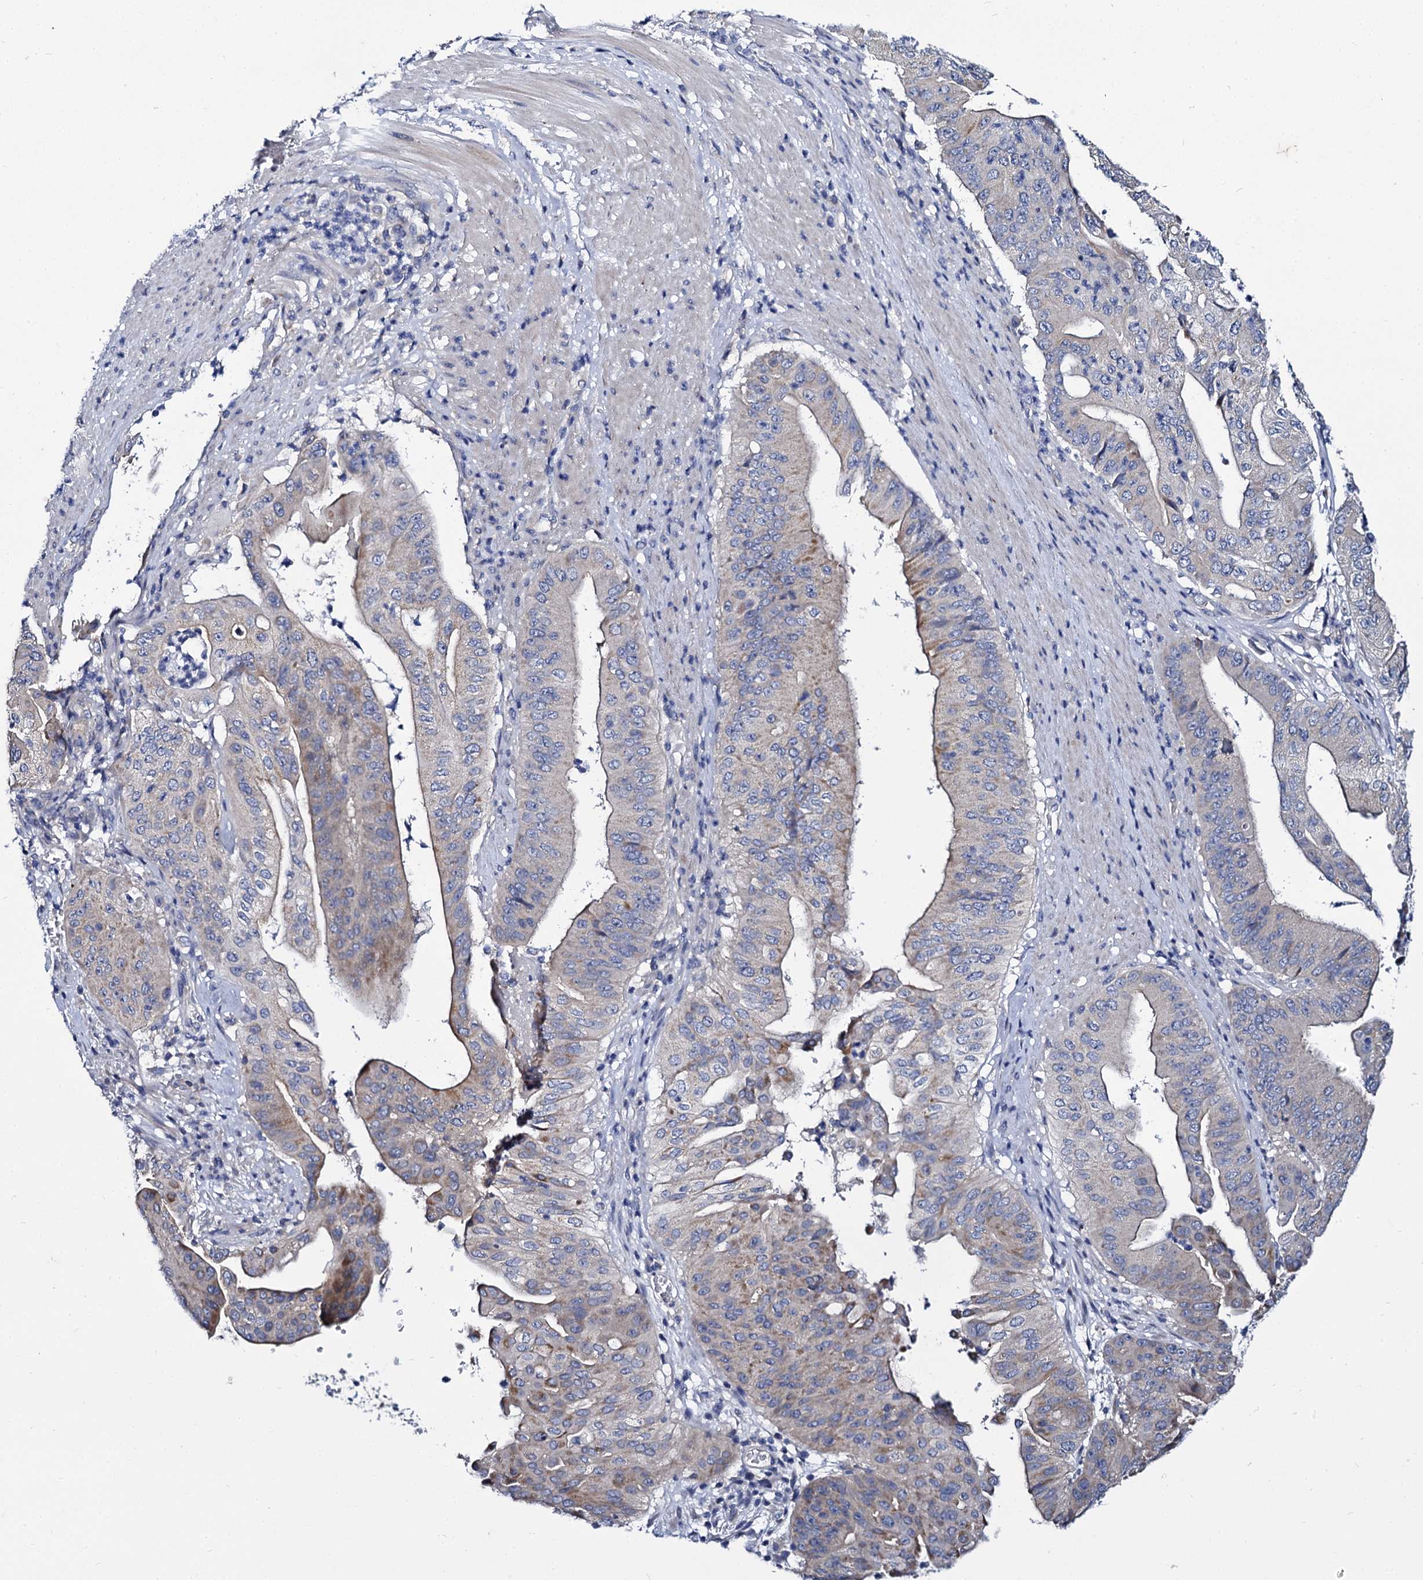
{"staining": {"intensity": "weak", "quantity": "25%-75%", "location": "cytoplasmic/membranous"}, "tissue": "pancreatic cancer", "cell_type": "Tumor cells", "image_type": "cancer", "snomed": [{"axis": "morphology", "description": "Adenocarcinoma, NOS"}, {"axis": "topography", "description": "Pancreas"}], "caption": "DAB immunohistochemical staining of human pancreatic cancer (adenocarcinoma) reveals weak cytoplasmic/membranous protein staining in about 25%-75% of tumor cells.", "gene": "PANX2", "patient": {"sex": "female", "age": 77}}